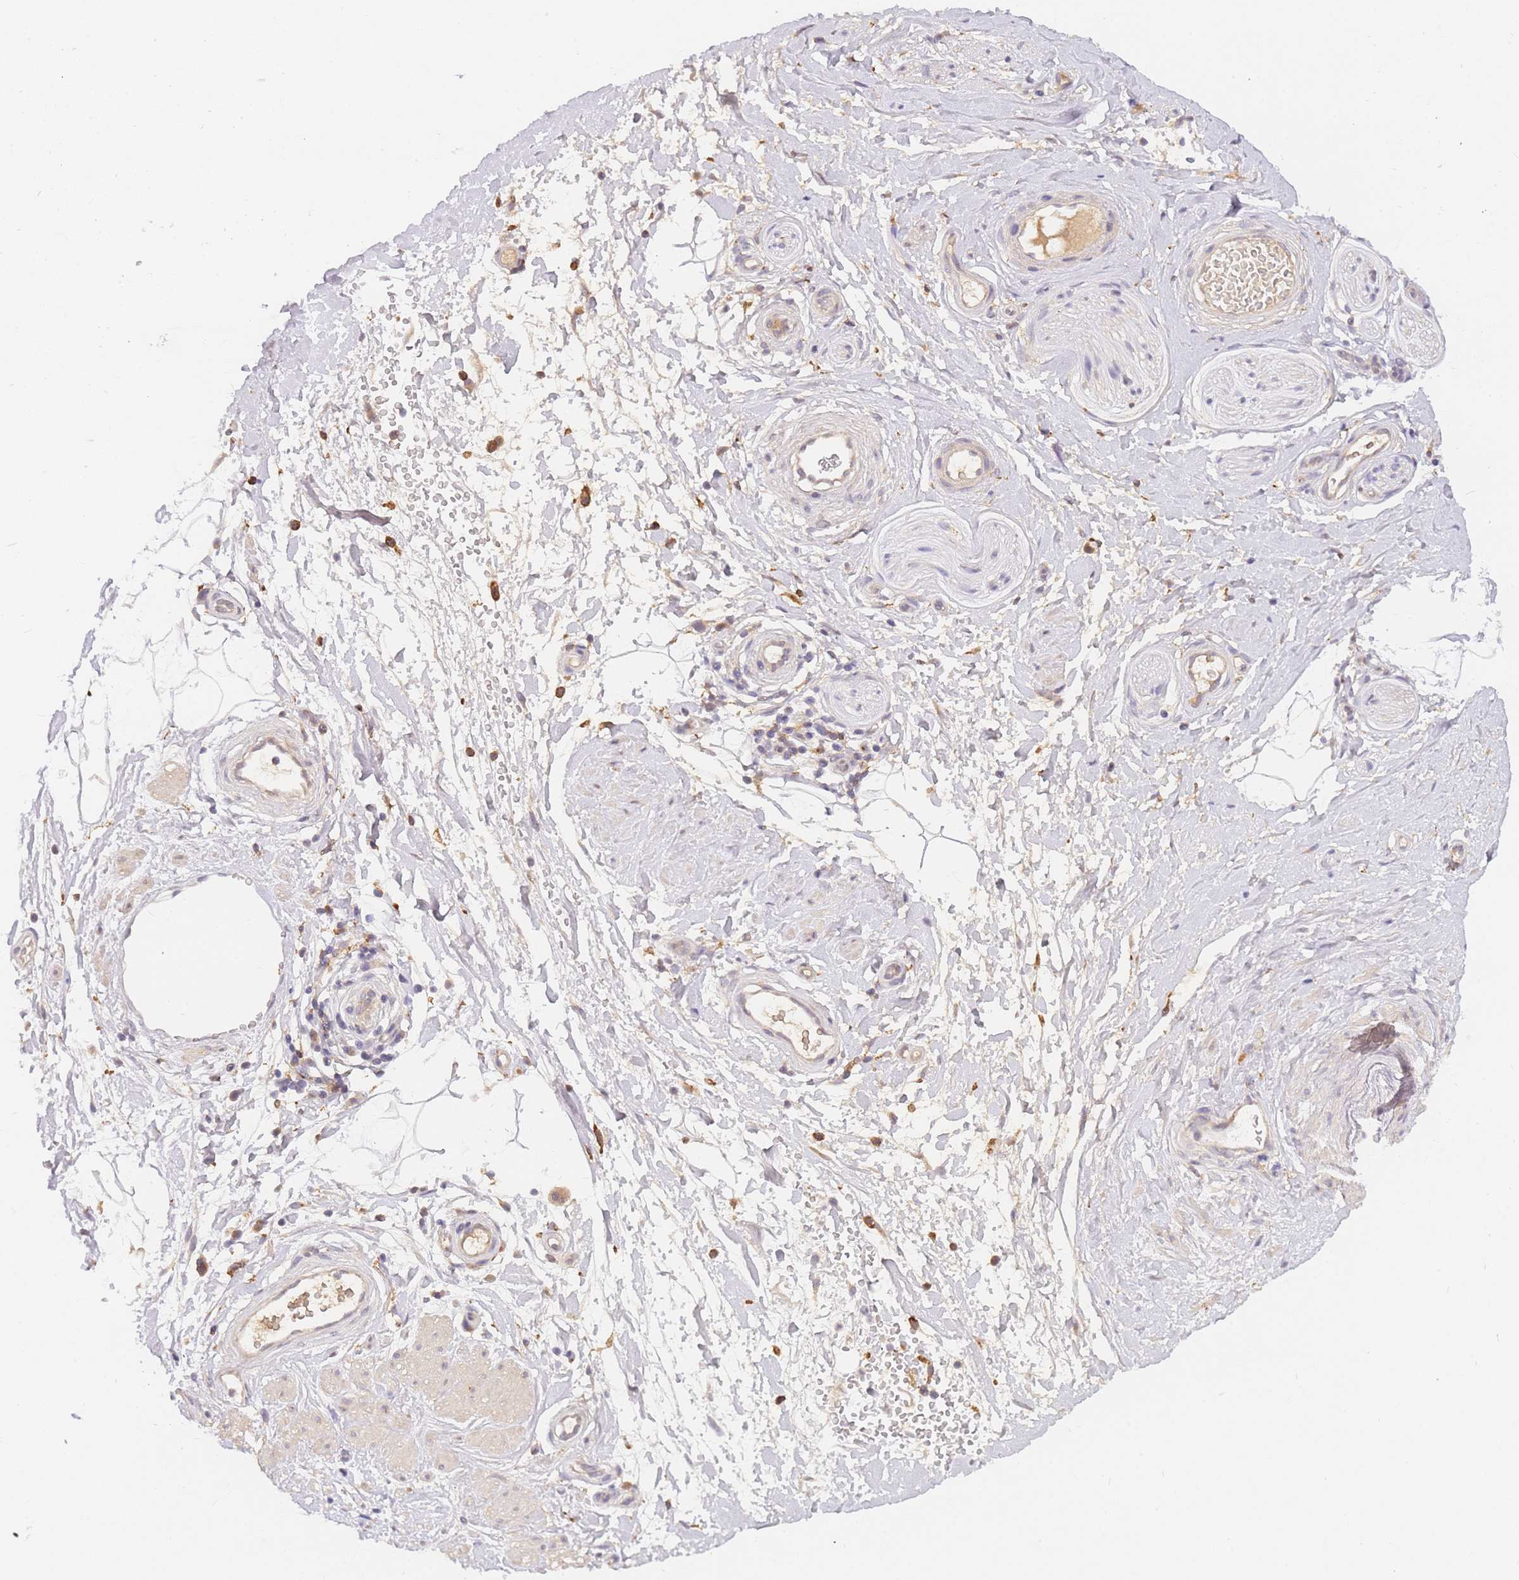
{"staining": {"intensity": "negative", "quantity": "none", "location": "none"}, "tissue": "adipose tissue", "cell_type": "Adipocytes", "image_type": "normal", "snomed": [{"axis": "morphology", "description": "Normal tissue, NOS"}, {"axis": "topography", "description": "Soft tissue"}, {"axis": "topography", "description": "Vascular tissue"}], "caption": "Immunohistochemistry of normal adipose tissue displays no positivity in adipocytes.", "gene": "ZNF577", "patient": {"sex": "male", "age": 41}}